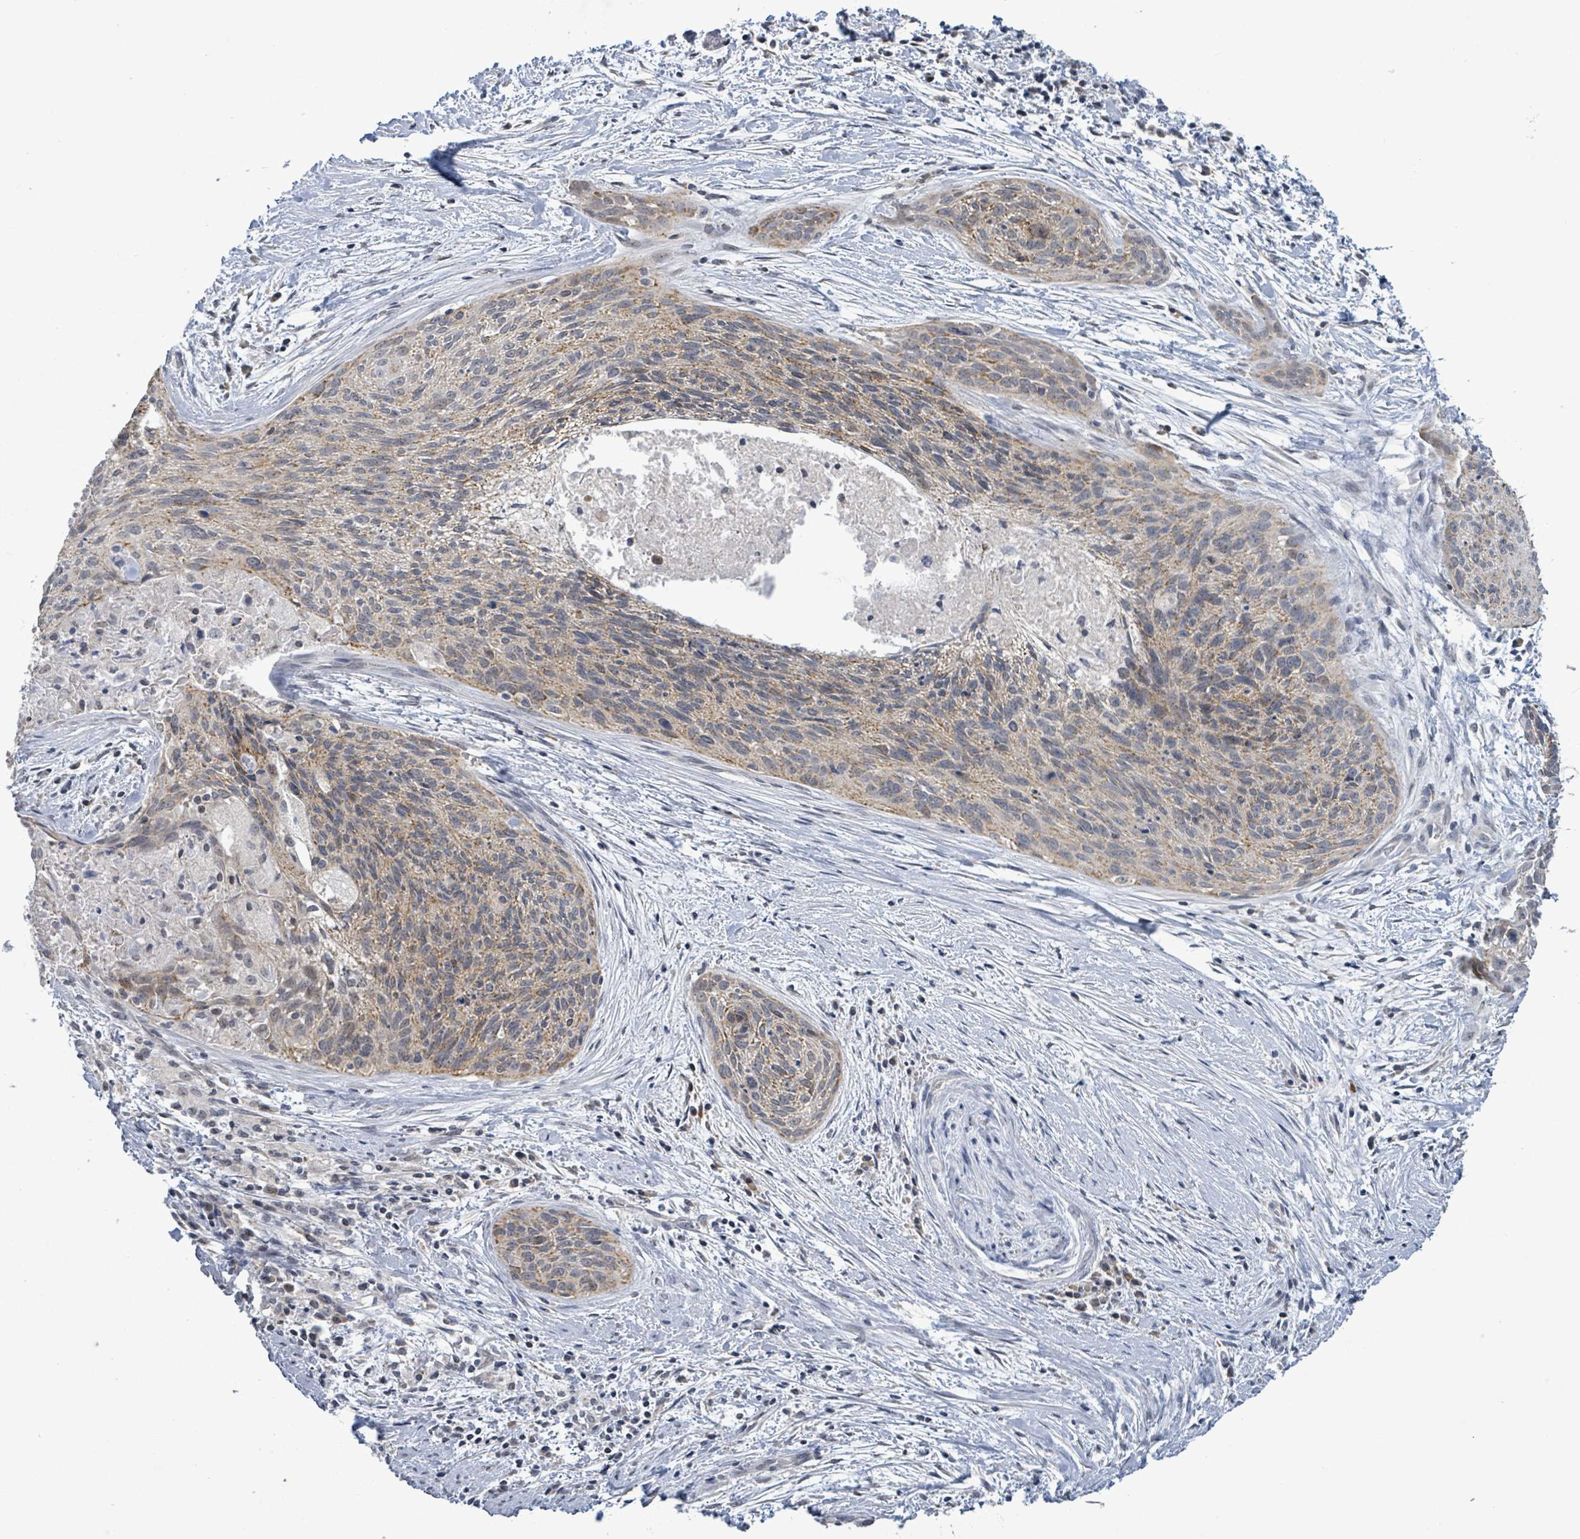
{"staining": {"intensity": "weak", "quantity": "25%-75%", "location": "cytoplasmic/membranous"}, "tissue": "cervical cancer", "cell_type": "Tumor cells", "image_type": "cancer", "snomed": [{"axis": "morphology", "description": "Squamous cell carcinoma, NOS"}, {"axis": "topography", "description": "Cervix"}], "caption": "Immunohistochemistry (IHC) histopathology image of neoplastic tissue: cervical cancer stained using immunohistochemistry reveals low levels of weak protein expression localized specifically in the cytoplasmic/membranous of tumor cells, appearing as a cytoplasmic/membranous brown color.", "gene": "COQ10B", "patient": {"sex": "female", "age": 55}}